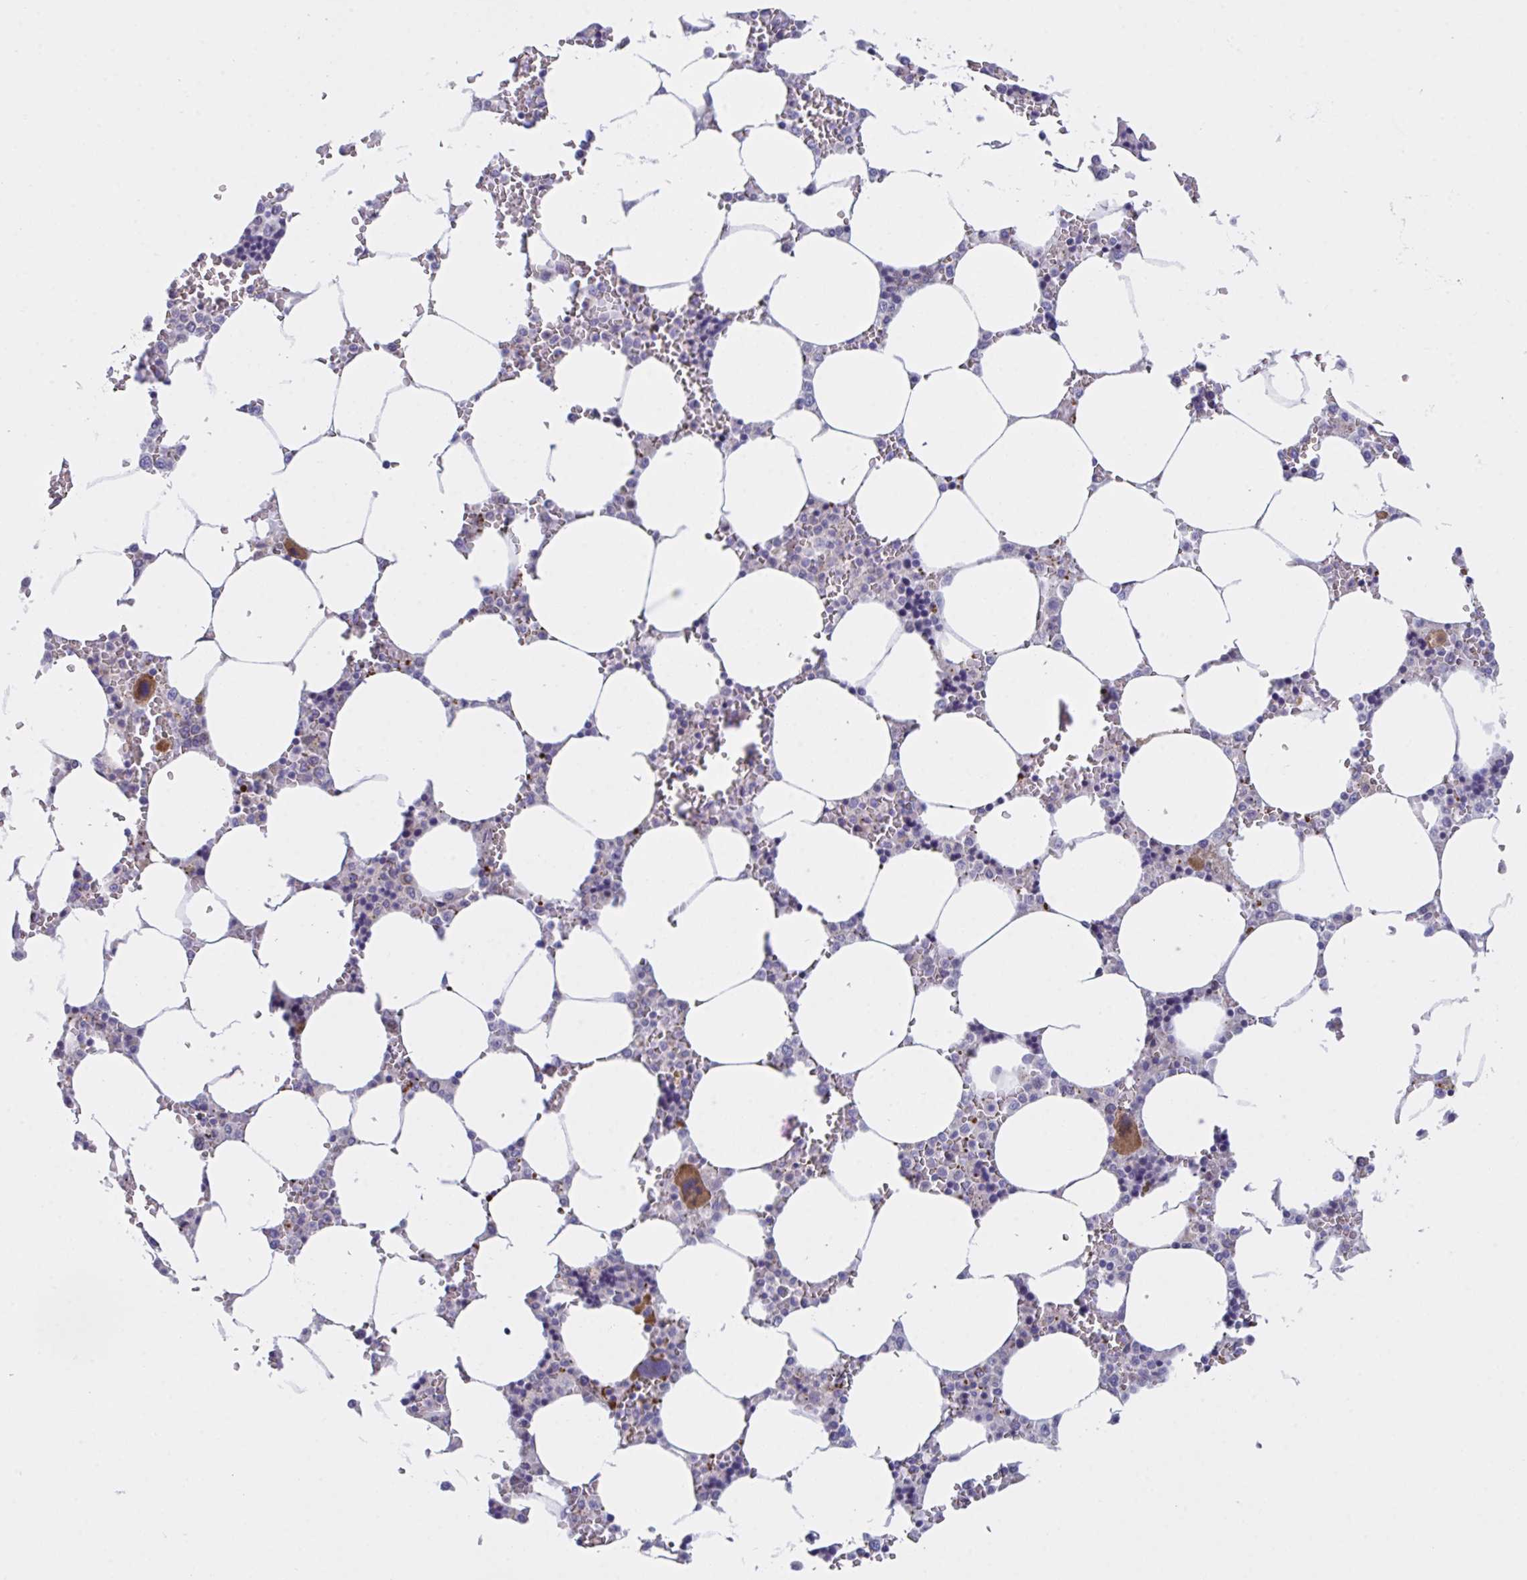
{"staining": {"intensity": "moderate", "quantity": "<25%", "location": "cytoplasmic/membranous"}, "tissue": "bone marrow", "cell_type": "Hematopoietic cells", "image_type": "normal", "snomed": [{"axis": "morphology", "description": "Normal tissue, NOS"}, {"axis": "topography", "description": "Bone marrow"}], "caption": "Hematopoietic cells demonstrate moderate cytoplasmic/membranous staining in about <25% of cells in normal bone marrow. The protein is shown in brown color, while the nuclei are stained blue.", "gene": "MRPS2", "patient": {"sex": "male", "age": 64}}